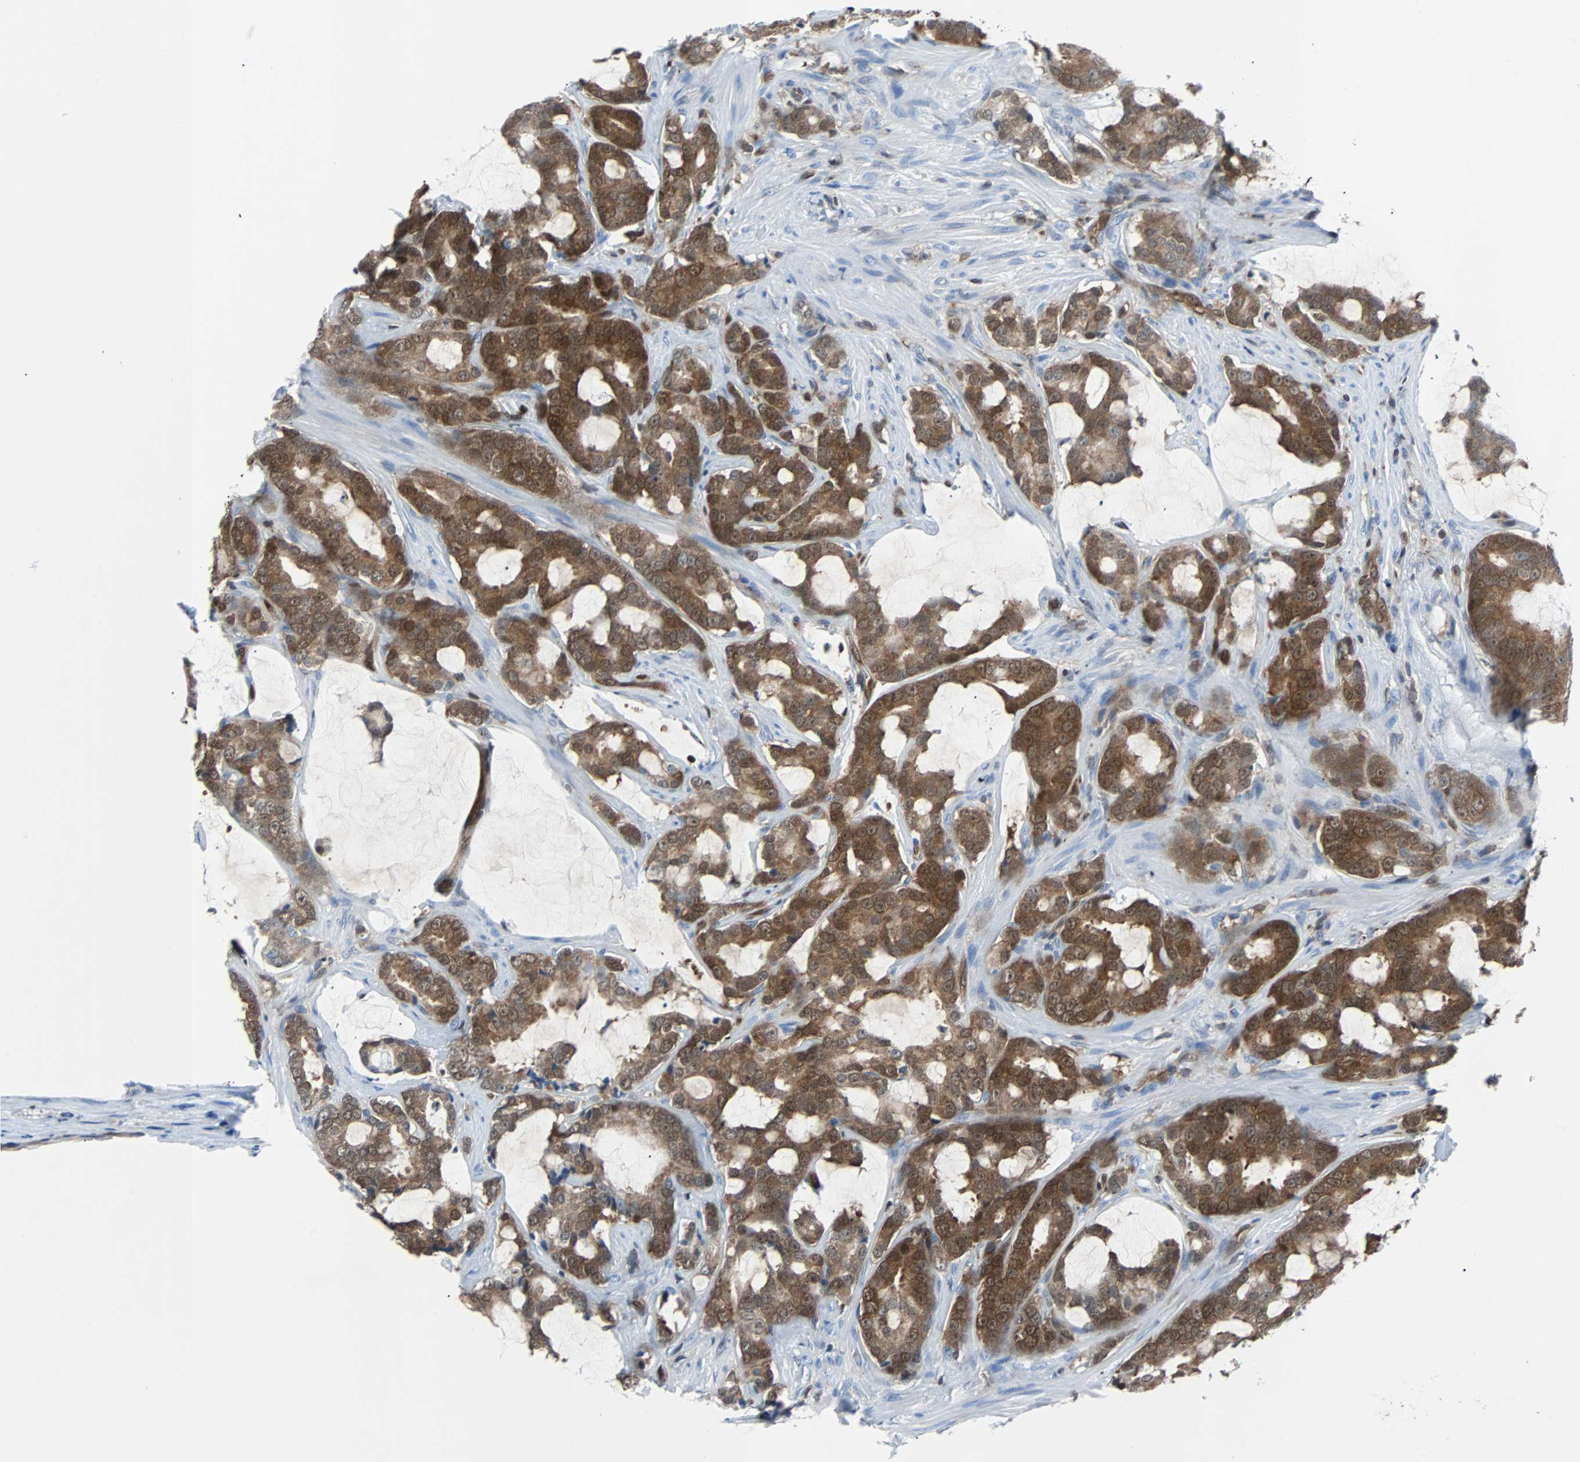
{"staining": {"intensity": "moderate", "quantity": ">75%", "location": "cytoplasmic/membranous,nuclear"}, "tissue": "prostate cancer", "cell_type": "Tumor cells", "image_type": "cancer", "snomed": [{"axis": "morphology", "description": "Adenocarcinoma, Low grade"}, {"axis": "topography", "description": "Prostate"}], "caption": "IHC histopathology image of neoplastic tissue: adenocarcinoma (low-grade) (prostate) stained using IHC exhibits medium levels of moderate protein expression localized specifically in the cytoplasmic/membranous and nuclear of tumor cells, appearing as a cytoplasmic/membranous and nuclear brown color.", "gene": "MAP2K6", "patient": {"sex": "male", "age": 58}}